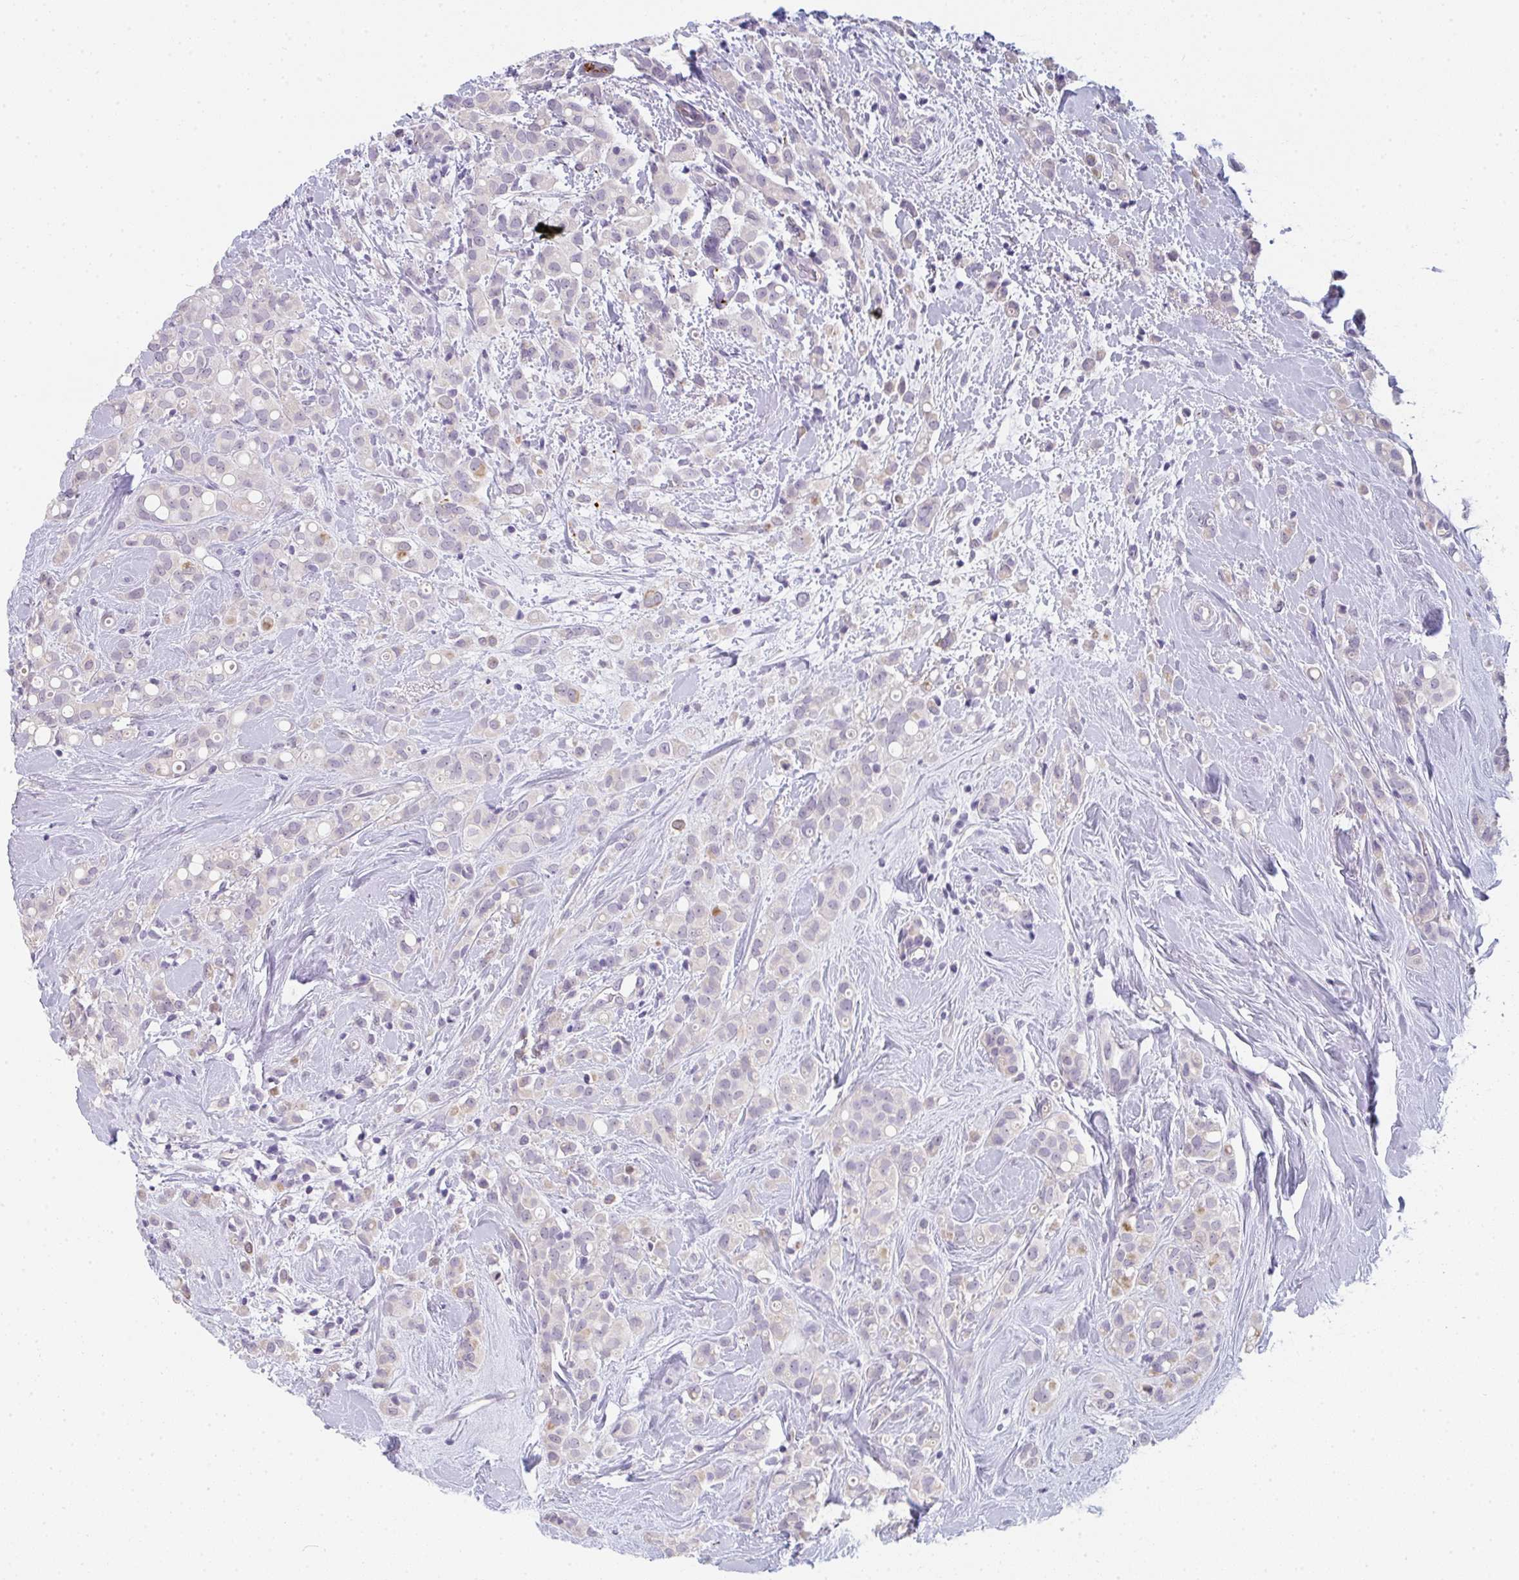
{"staining": {"intensity": "negative", "quantity": "none", "location": "none"}, "tissue": "breast cancer", "cell_type": "Tumor cells", "image_type": "cancer", "snomed": [{"axis": "morphology", "description": "Lobular carcinoma"}, {"axis": "topography", "description": "Breast"}], "caption": "Immunohistochemistry micrograph of lobular carcinoma (breast) stained for a protein (brown), which exhibits no staining in tumor cells.", "gene": "C1QTNF8", "patient": {"sex": "female", "age": 68}}